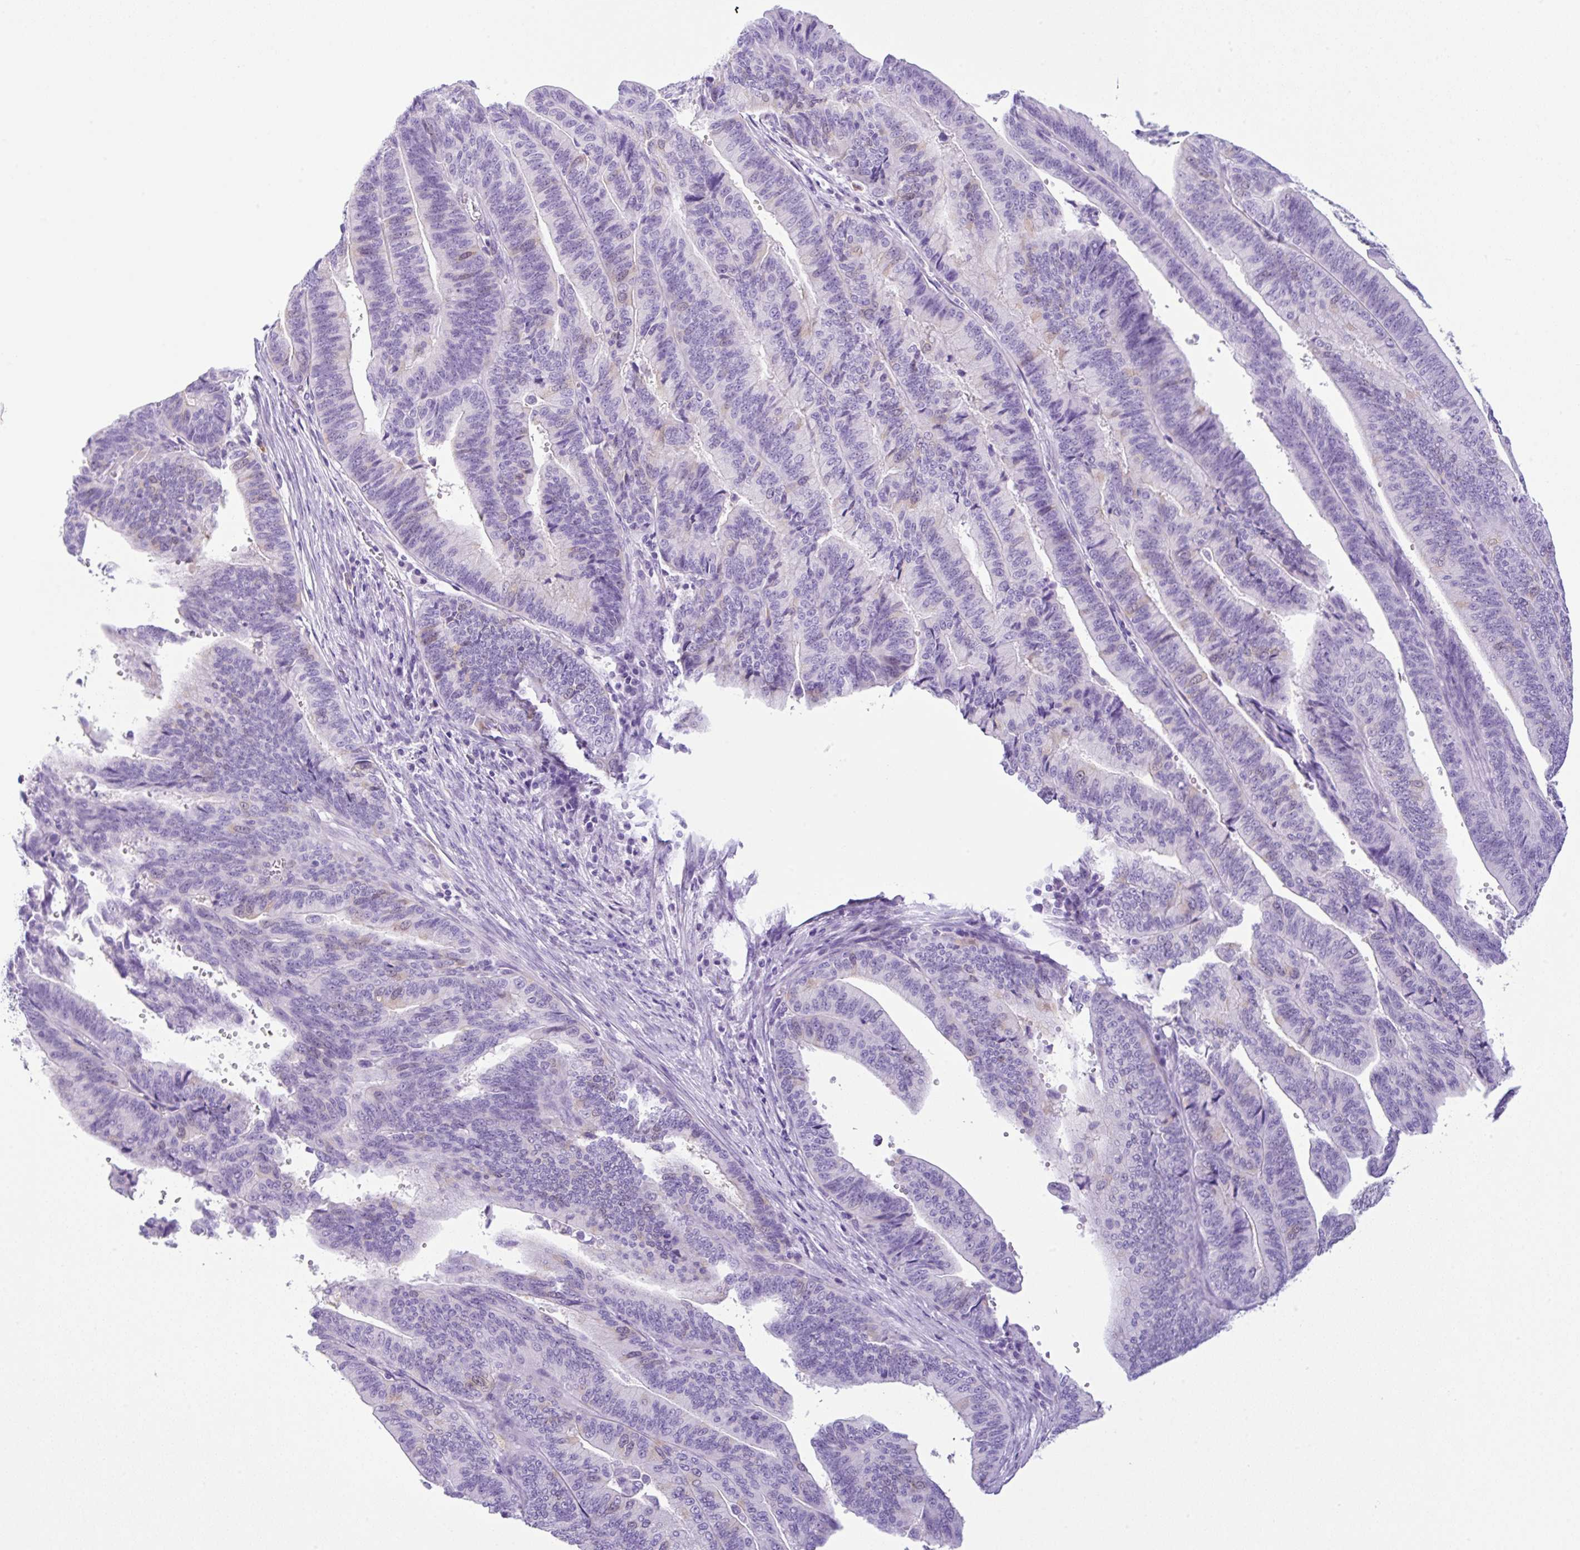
{"staining": {"intensity": "negative", "quantity": "none", "location": "none"}, "tissue": "endometrial cancer", "cell_type": "Tumor cells", "image_type": "cancer", "snomed": [{"axis": "morphology", "description": "Adenocarcinoma, NOS"}, {"axis": "topography", "description": "Endometrium"}], "caption": "This is an immunohistochemistry micrograph of human adenocarcinoma (endometrial). There is no expression in tumor cells.", "gene": "RRM2", "patient": {"sex": "female", "age": 65}}